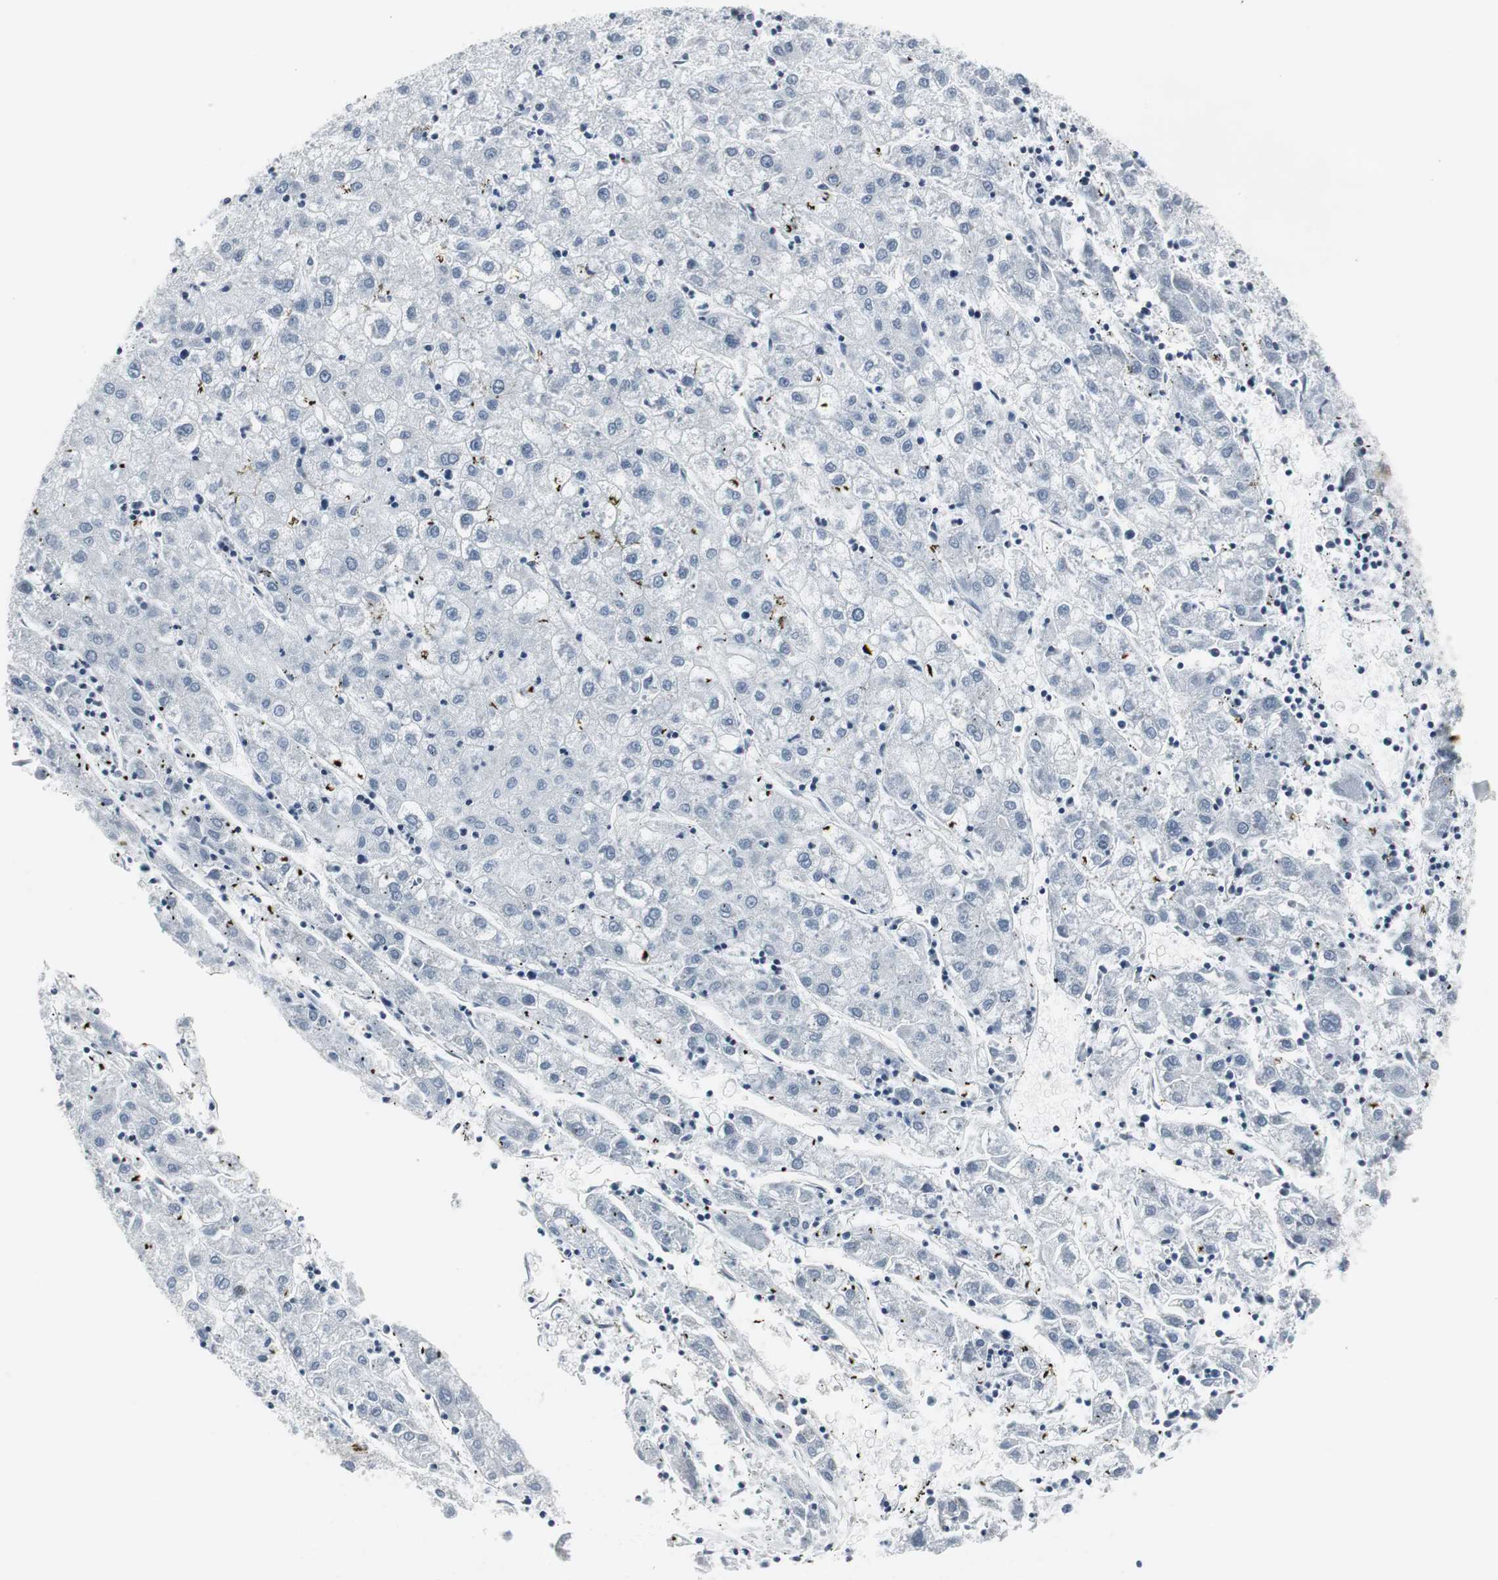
{"staining": {"intensity": "negative", "quantity": "none", "location": "none"}, "tissue": "liver cancer", "cell_type": "Tumor cells", "image_type": "cancer", "snomed": [{"axis": "morphology", "description": "Carcinoma, Hepatocellular, NOS"}, {"axis": "topography", "description": "Liver"}], "caption": "Photomicrograph shows no significant protein expression in tumor cells of liver cancer. (Brightfield microscopy of DAB (3,3'-diaminobenzidine) IHC at high magnification).", "gene": "PPP1R14A", "patient": {"sex": "male", "age": 72}}